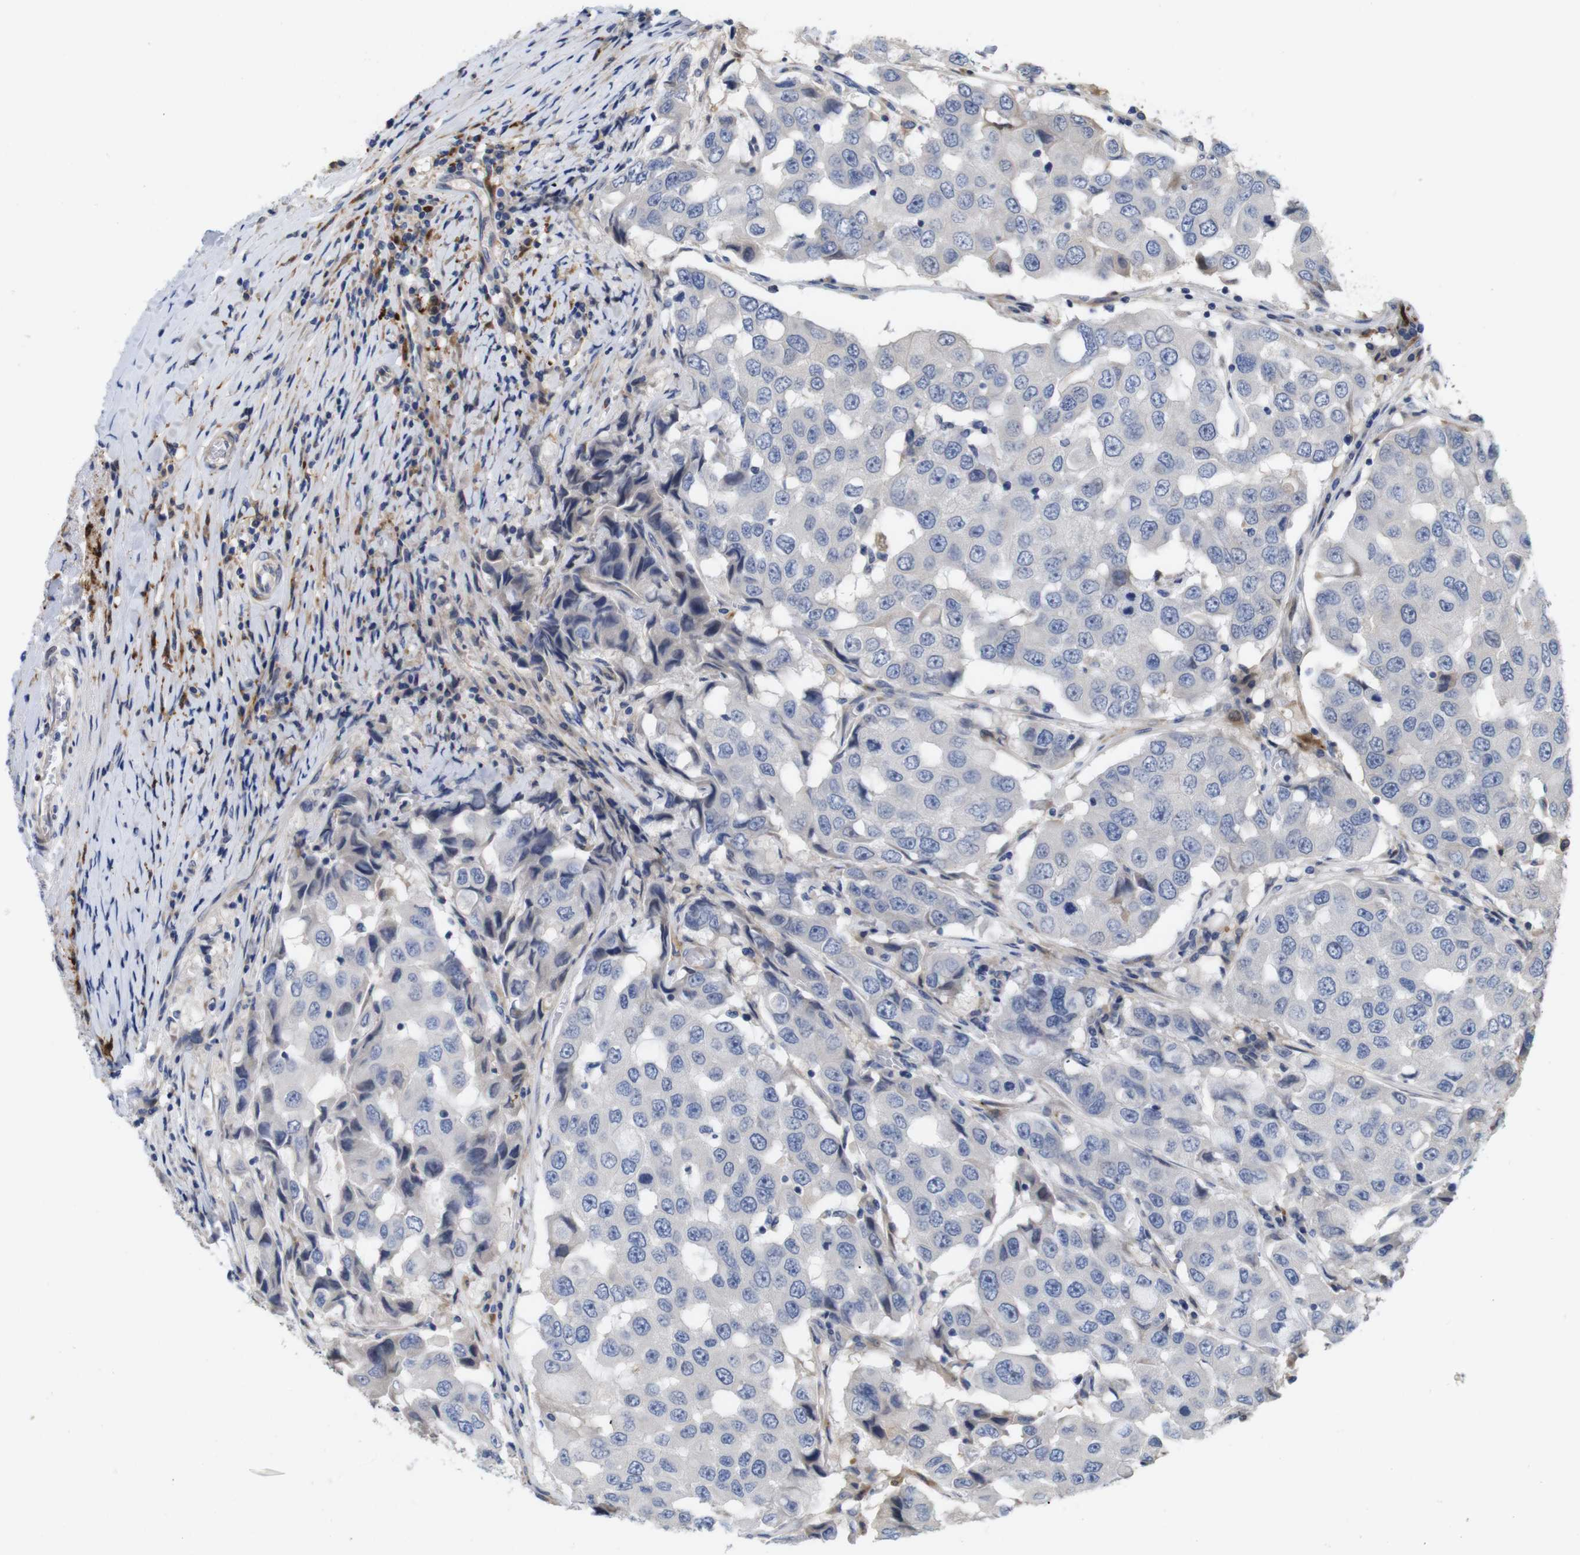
{"staining": {"intensity": "negative", "quantity": "none", "location": "none"}, "tissue": "breast cancer", "cell_type": "Tumor cells", "image_type": "cancer", "snomed": [{"axis": "morphology", "description": "Duct carcinoma"}, {"axis": "topography", "description": "Breast"}], "caption": "The IHC image has no significant positivity in tumor cells of breast cancer (invasive ductal carcinoma) tissue.", "gene": "SPRY3", "patient": {"sex": "female", "age": 27}}